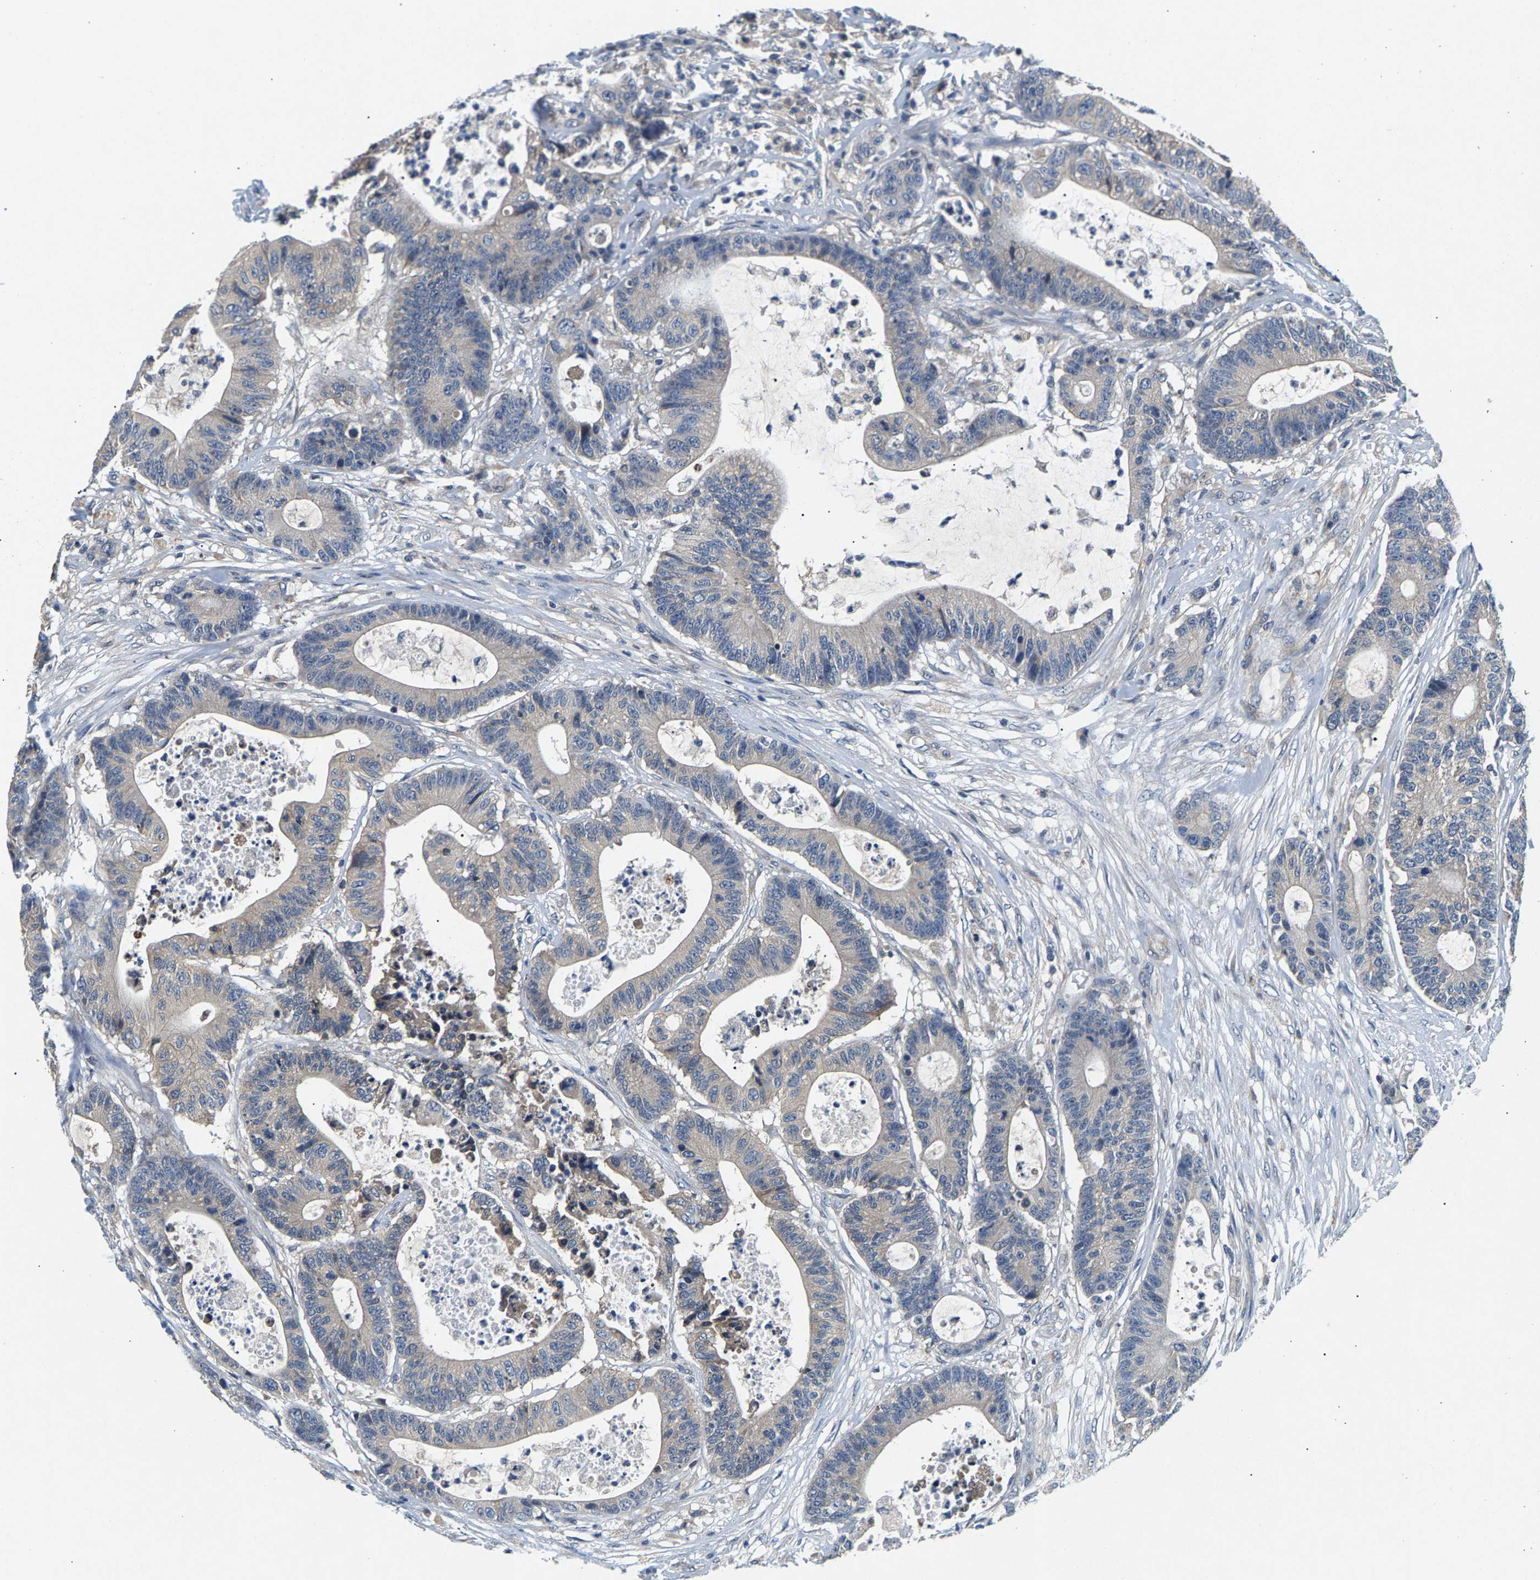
{"staining": {"intensity": "negative", "quantity": "none", "location": "none"}, "tissue": "colorectal cancer", "cell_type": "Tumor cells", "image_type": "cancer", "snomed": [{"axis": "morphology", "description": "Adenocarcinoma, NOS"}, {"axis": "topography", "description": "Colon"}], "caption": "This photomicrograph is of colorectal adenocarcinoma stained with IHC to label a protein in brown with the nuclei are counter-stained blue. There is no positivity in tumor cells.", "gene": "NT5C", "patient": {"sex": "female", "age": 84}}